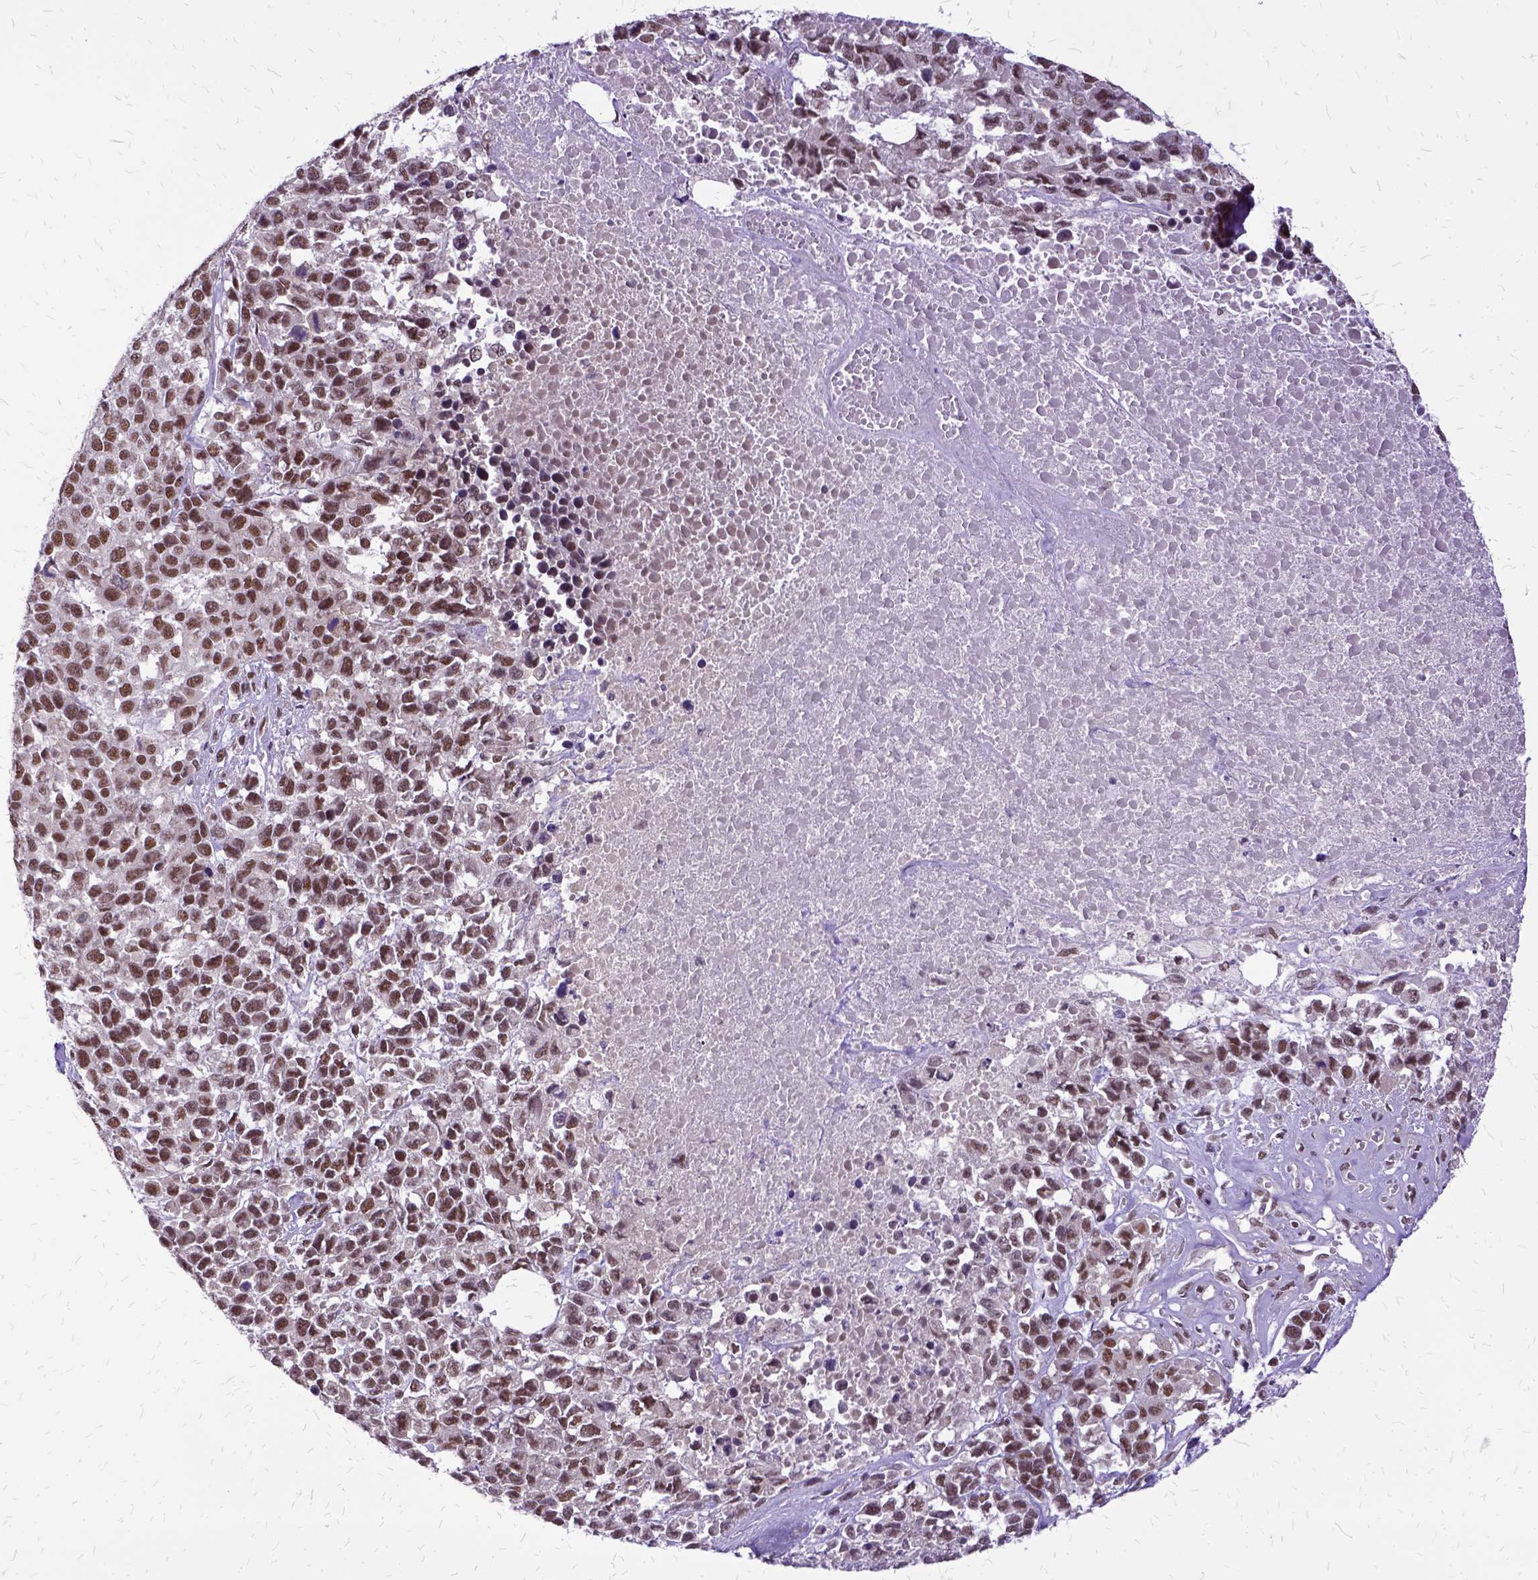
{"staining": {"intensity": "moderate", "quantity": ">75%", "location": "nuclear"}, "tissue": "melanoma", "cell_type": "Tumor cells", "image_type": "cancer", "snomed": [{"axis": "morphology", "description": "Malignant melanoma, Metastatic site"}, {"axis": "topography", "description": "Skin"}], "caption": "Approximately >75% of tumor cells in melanoma reveal moderate nuclear protein positivity as visualized by brown immunohistochemical staining.", "gene": "SETD1A", "patient": {"sex": "male", "age": 84}}